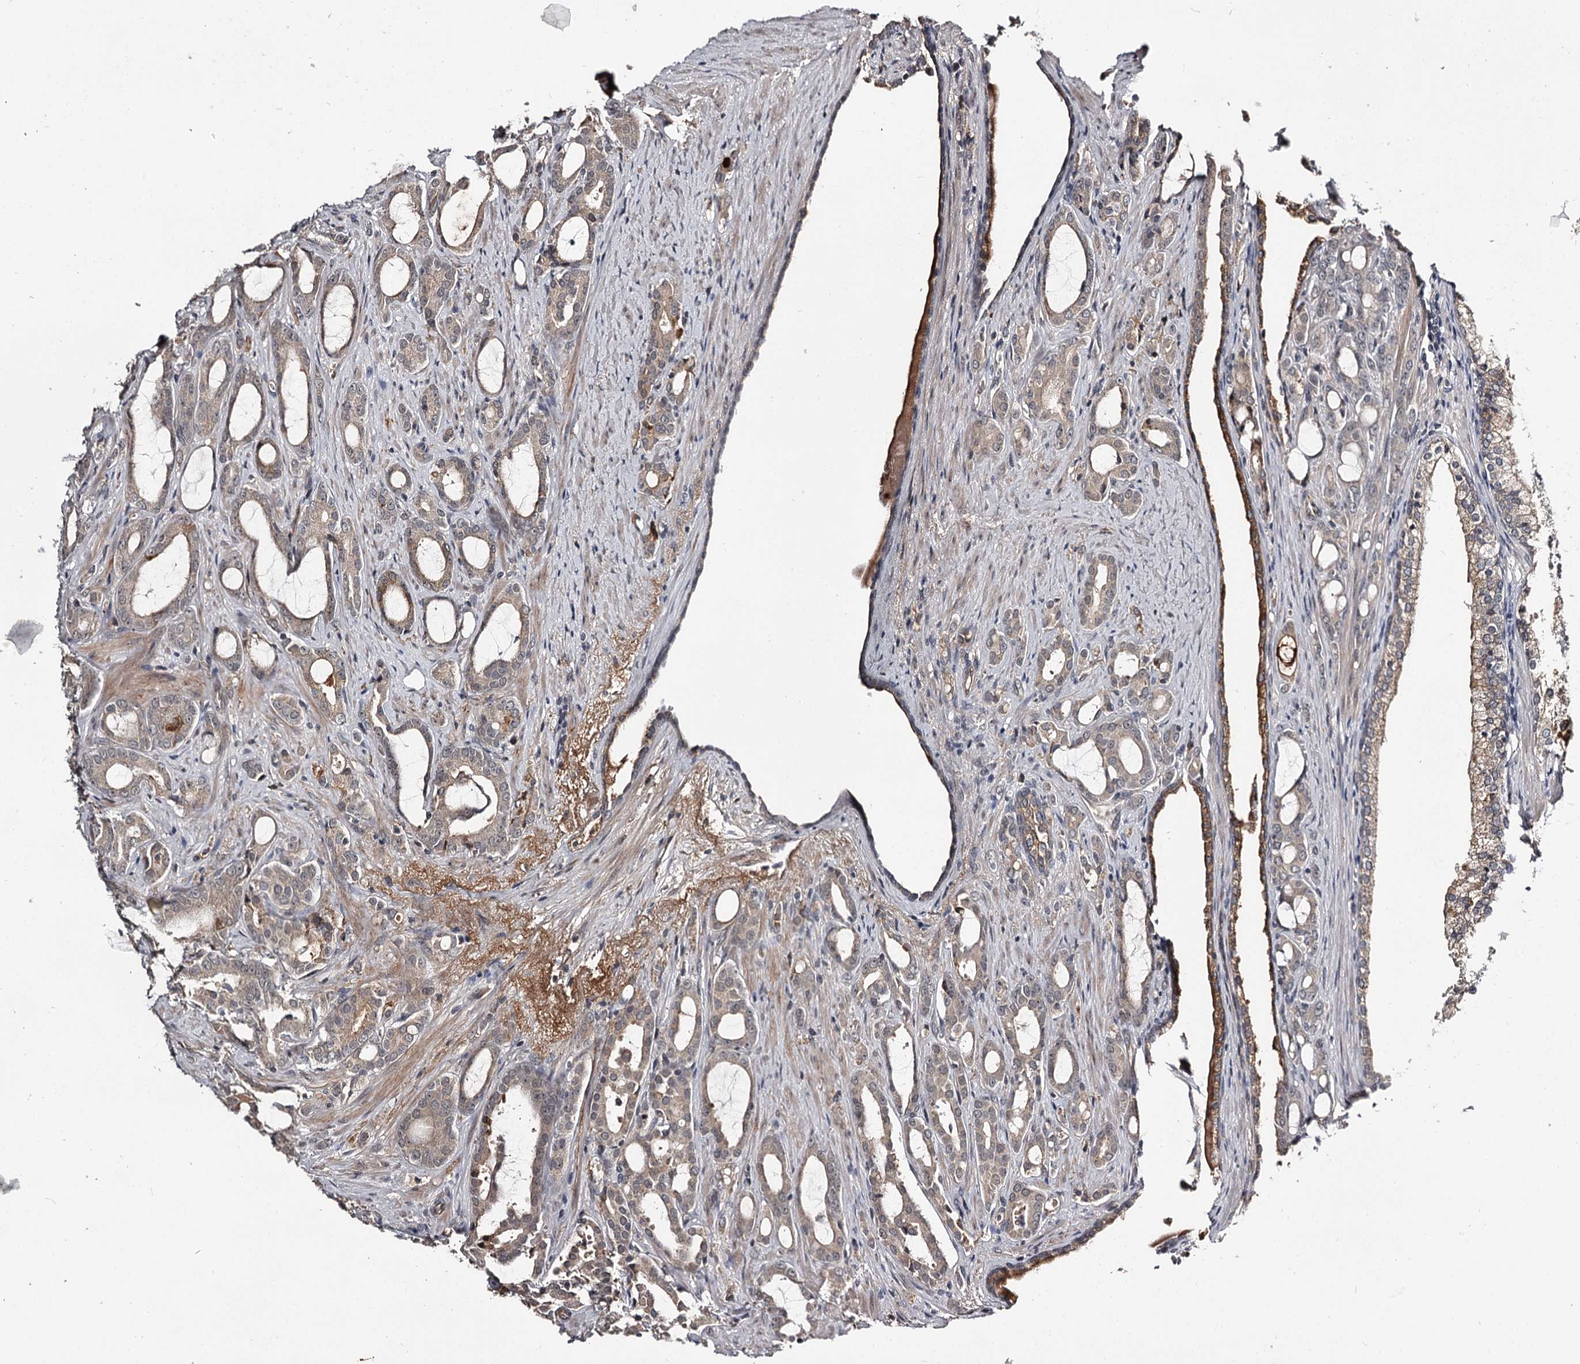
{"staining": {"intensity": "moderate", "quantity": "25%-75%", "location": "cytoplasmic/membranous"}, "tissue": "prostate cancer", "cell_type": "Tumor cells", "image_type": "cancer", "snomed": [{"axis": "morphology", "description": "Adenocarcinoma, High grade"}, {"axis": "topography", "description": "Prostate"}], "caption": "A medium amount of moderate cytoplasmic/membranous positivity is appreciated in about 25%-75% of tumor cells in prostate high-grade adenocarcinoma tissue. (Brightfield microscopy of DAB IHC at high magnification).", "gene": "CWF19L2", "patient": {"sex": "male", "age": 72}}